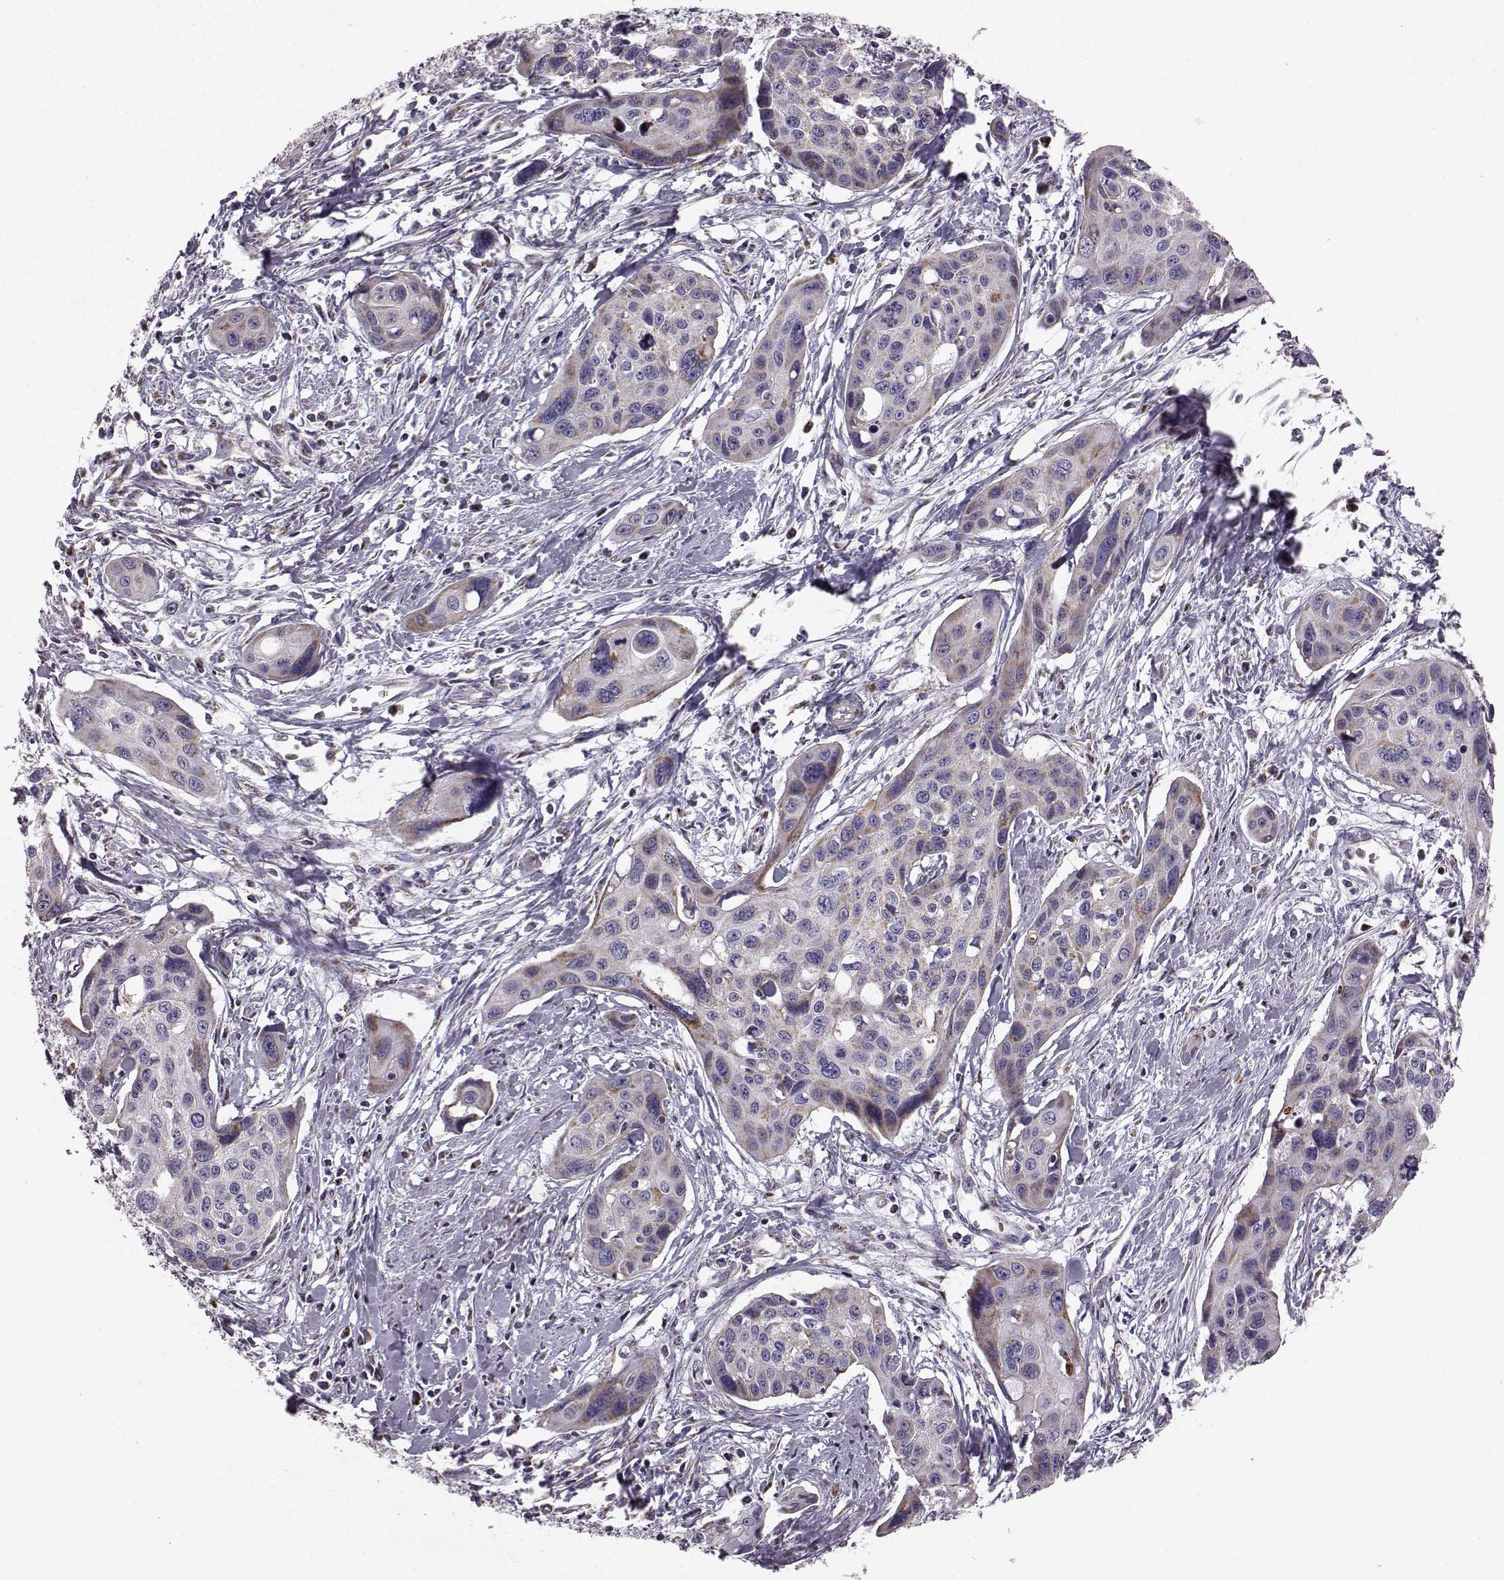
{"staining": {"intensity": "moderate", "quantity": "<25%", "location": "cytoplasmic/membranous"}, "tissue": "cervical cancer", "cell_type": "Tumor cells", "image_type": "cancer", "snomed": [{"axis": "morphology", "description": "Squamous cell carcinoma, NOS"}, {"axis": "topography", "description": "Cervix"}], "caption": "Protein staining of cervical squamous cell carcinoma tissue displays moderate cytoplasmic/membranous positivity in about <25% of tumor cells.", "gene": "ATP5MF", "patient": {"sex": "female", "age": 31}}